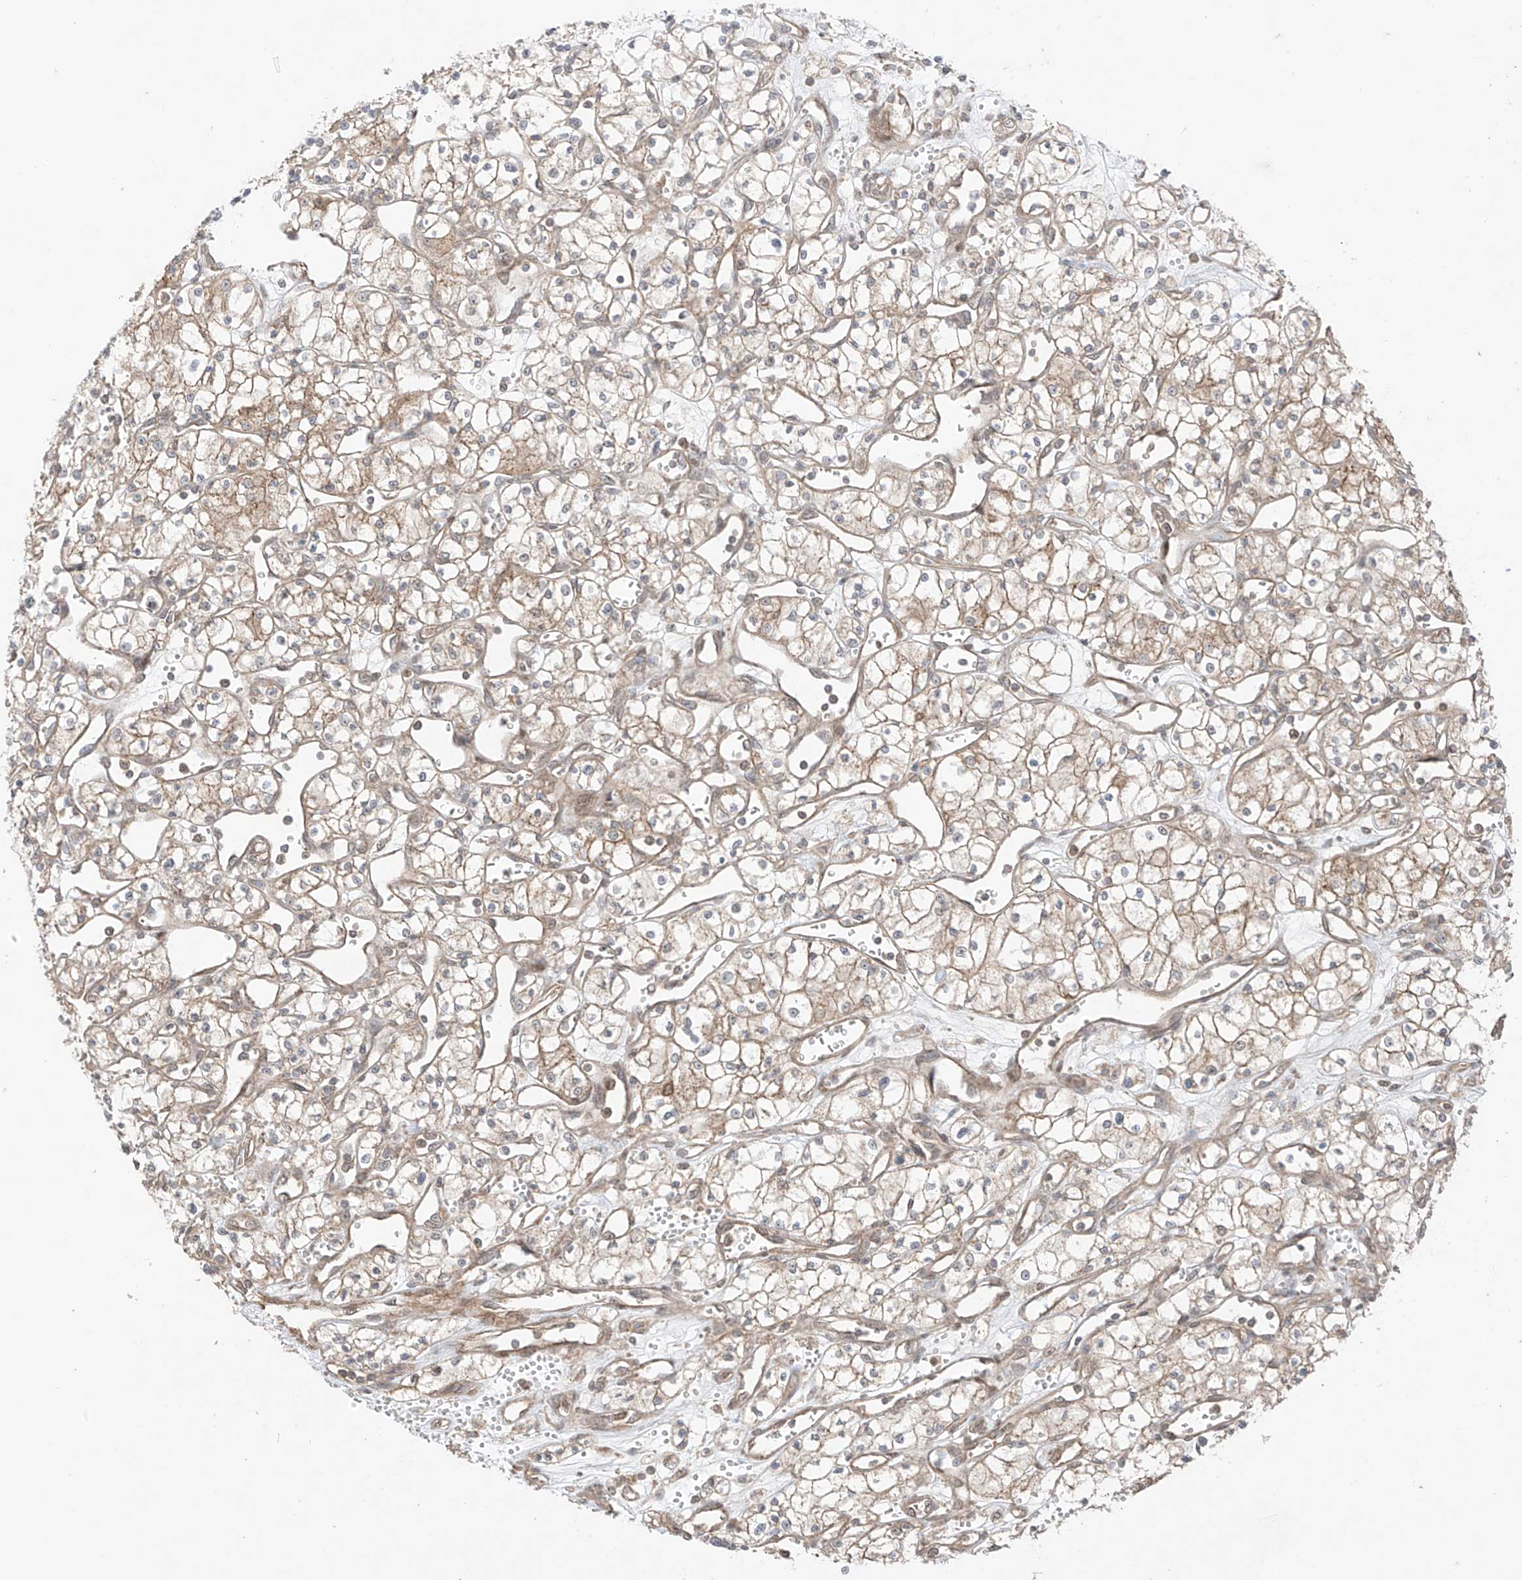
{"staining": {"intensity": "weak", "quantity": "25%-75%", "location": "cytoplasmic/membranous"}, "tissue": "renal cancer", "cell_type": "Tumor cells", "image_type": "cancer", "snomed": [{"axis": "morphology", "description": "Adenocarcinoma, NOS"}, {"axis": "topography", "description": "Kidney"}], "caption": "Renal cancer (adenocarcinoma) was stained to show a protein in brown. There is low levels of weak cytoplasmic/membranous expression in approximately 25%-75% of tumor cells. (Stains: DAB in brown, nuclei in blue, Microscopy: brightfield microscopy at high magnification).", "gene": "ABCD1", "patient": {"sex": "male", "age": 59}}